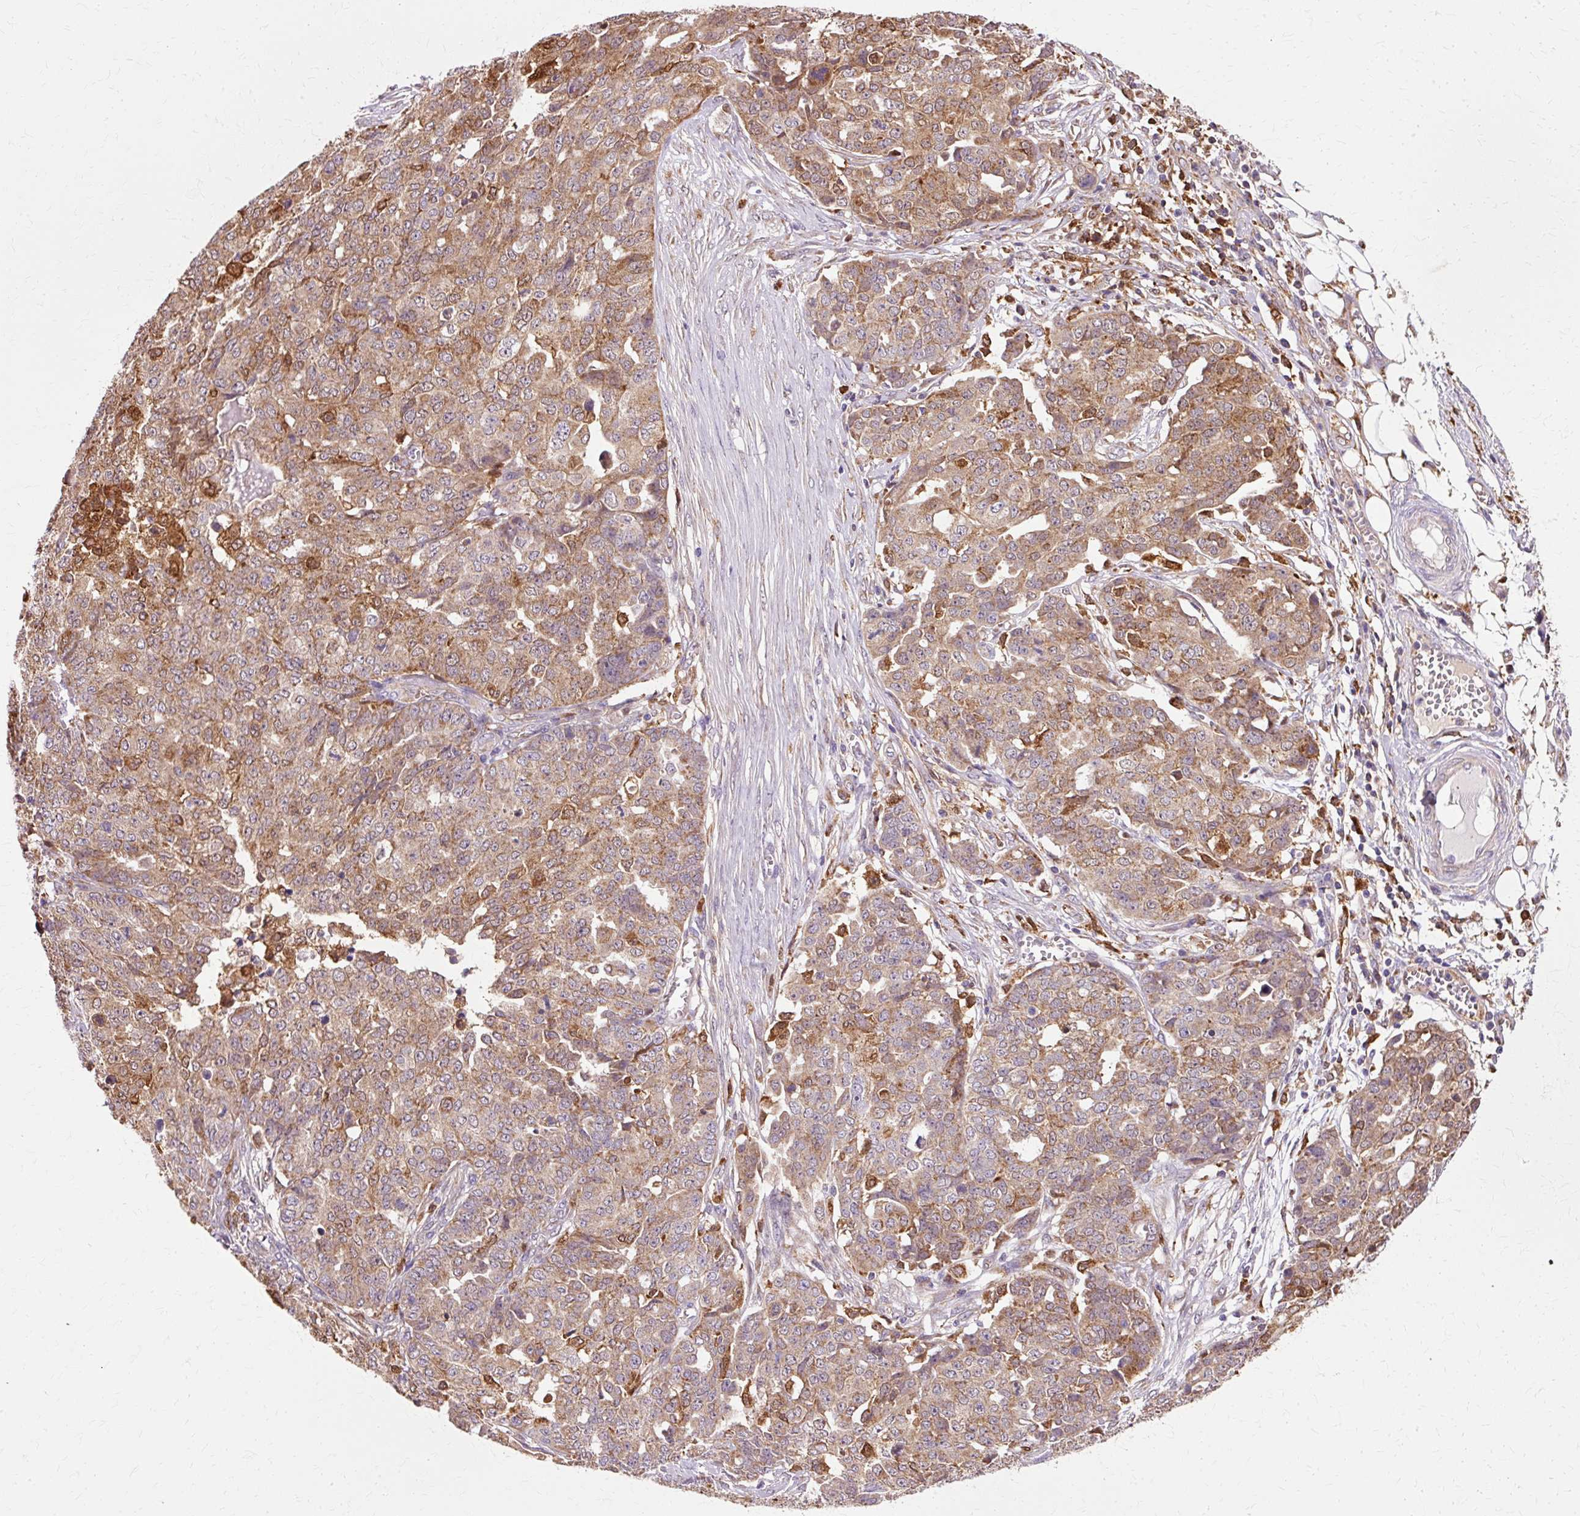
{"staining": {"intensity": "moderate", "quantity": ">75%", "location": "cytoplasmic/membranous"}, "tissue": "ovarian cancer", "cell_type": "Tumor cells", "image_type": "cancer", "snomed": [{"axis": "morphology", "description": "Cystadenocarcinoma, serous, NOS"}, {"axis": "topography", "description": "Soft tissue"}, {"axis": "topography", "description": "Ovary"}], "caption": "Immunohistochemistry (IHC) (DAB (3,3'-diaminobenzidine)) staining of serous cystadenocarcinoma (ovarian) exhibits moderate cytoplasmic/membranous protein expression in approximately >75% of tumor cells.", "gene": "GPX1", "patient": {"sex": "female", "age": 57}}